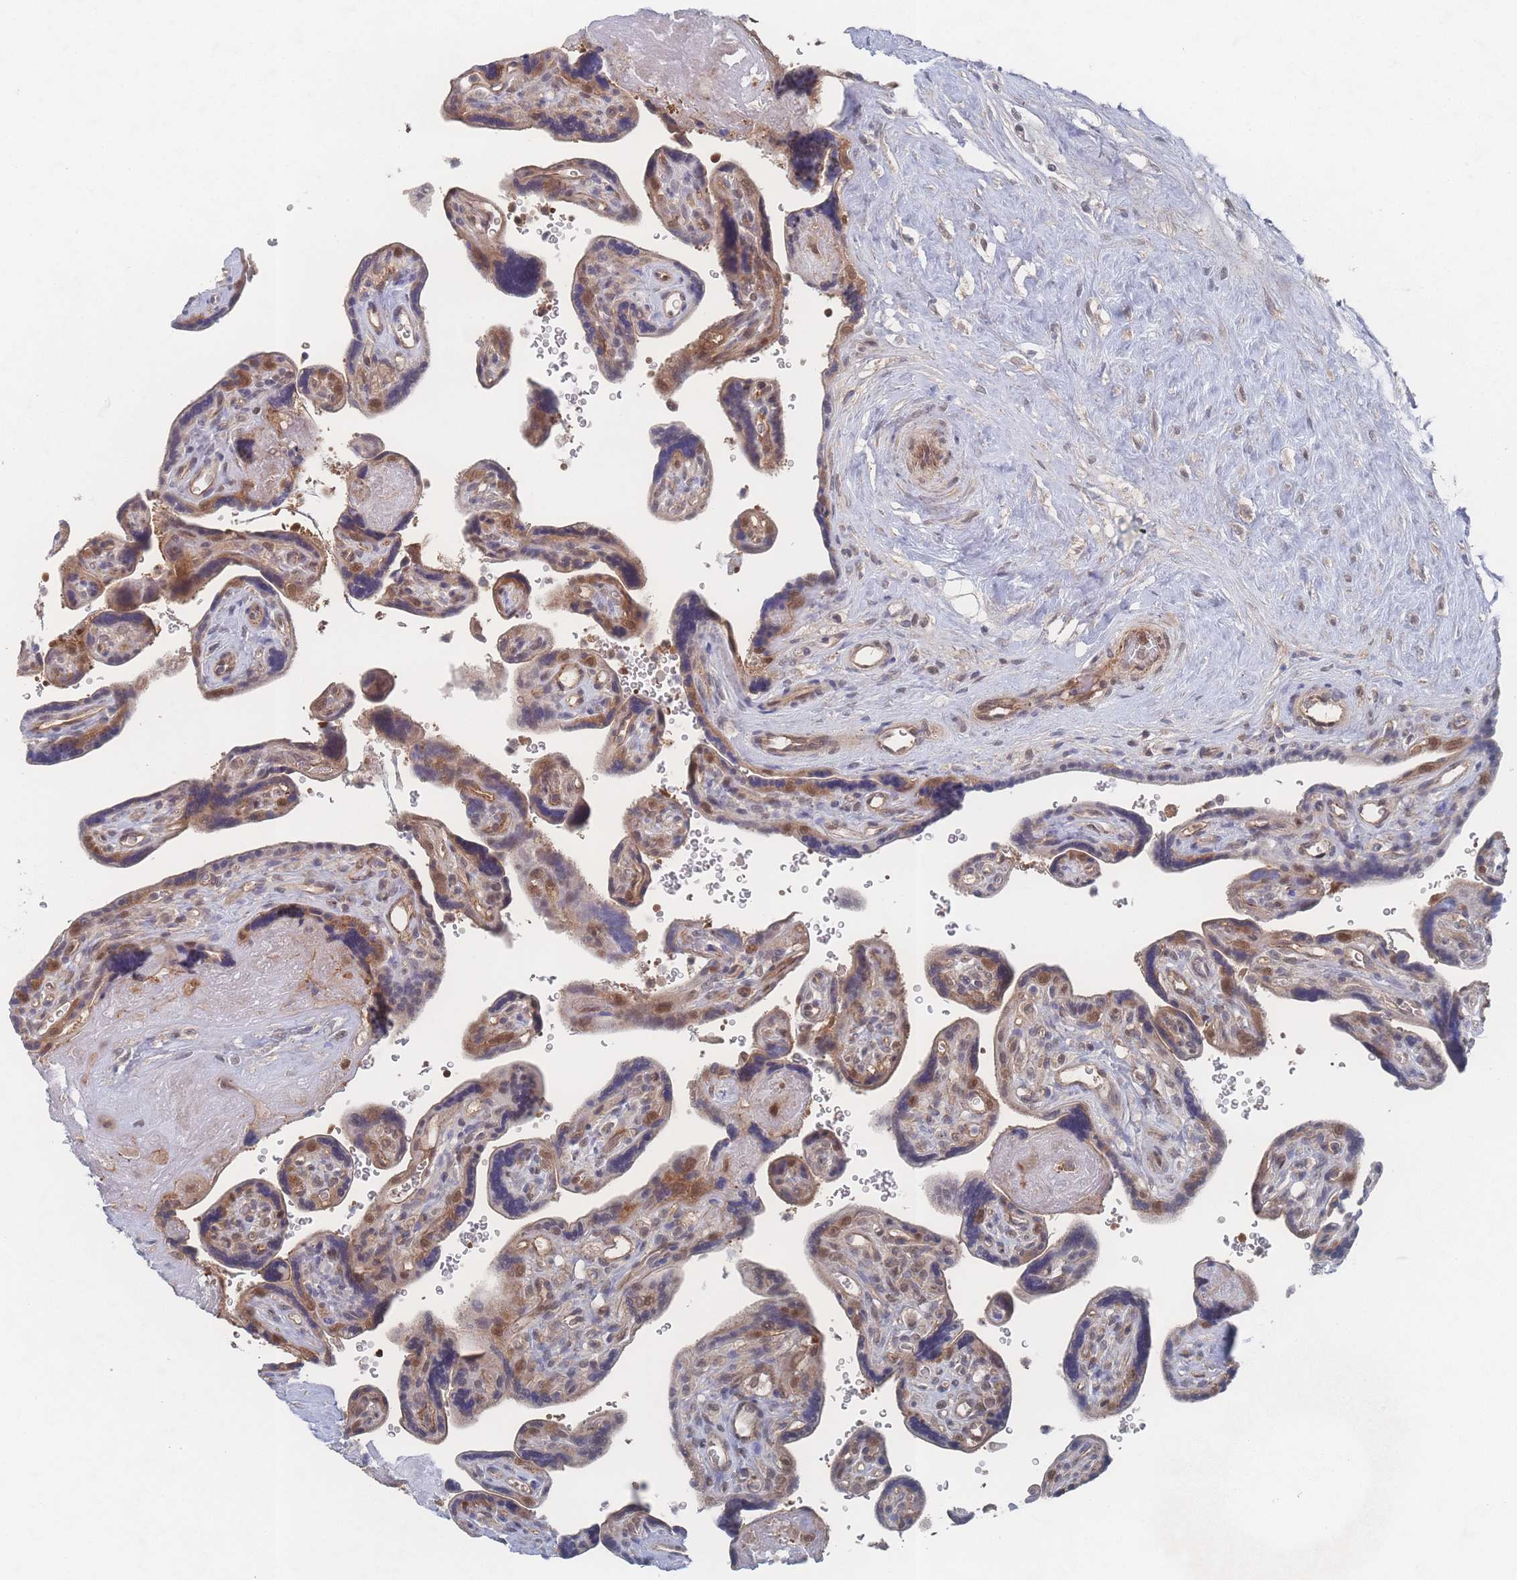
{"staining": {"intensity": "moderate", "quantity": "25%-75%", "location": "cytoplasmic/membranous,nuclear"}, "tissue": "placenta", "cell_type": "Trophoblastic cells", "image_type": "normal", "snomed": [{"axis": "morphology", "description": "Normal tissue, NOS"}, {"axis": "topography", "description": "Placenta"}], "caption": "High-power microscopy captured an immunohistochemistry photomicrograph of benign placenta, revealing moderate cytoplasmic/membranous,nuclear staining in about 25%-75% of trophoblastic cells. (DAB (3,3'-diaminobenzidine) IHC with brightfield microscopy, high magnification).", "gene": "PSMA1", "patient": {"sex": "female", "age": 39}}